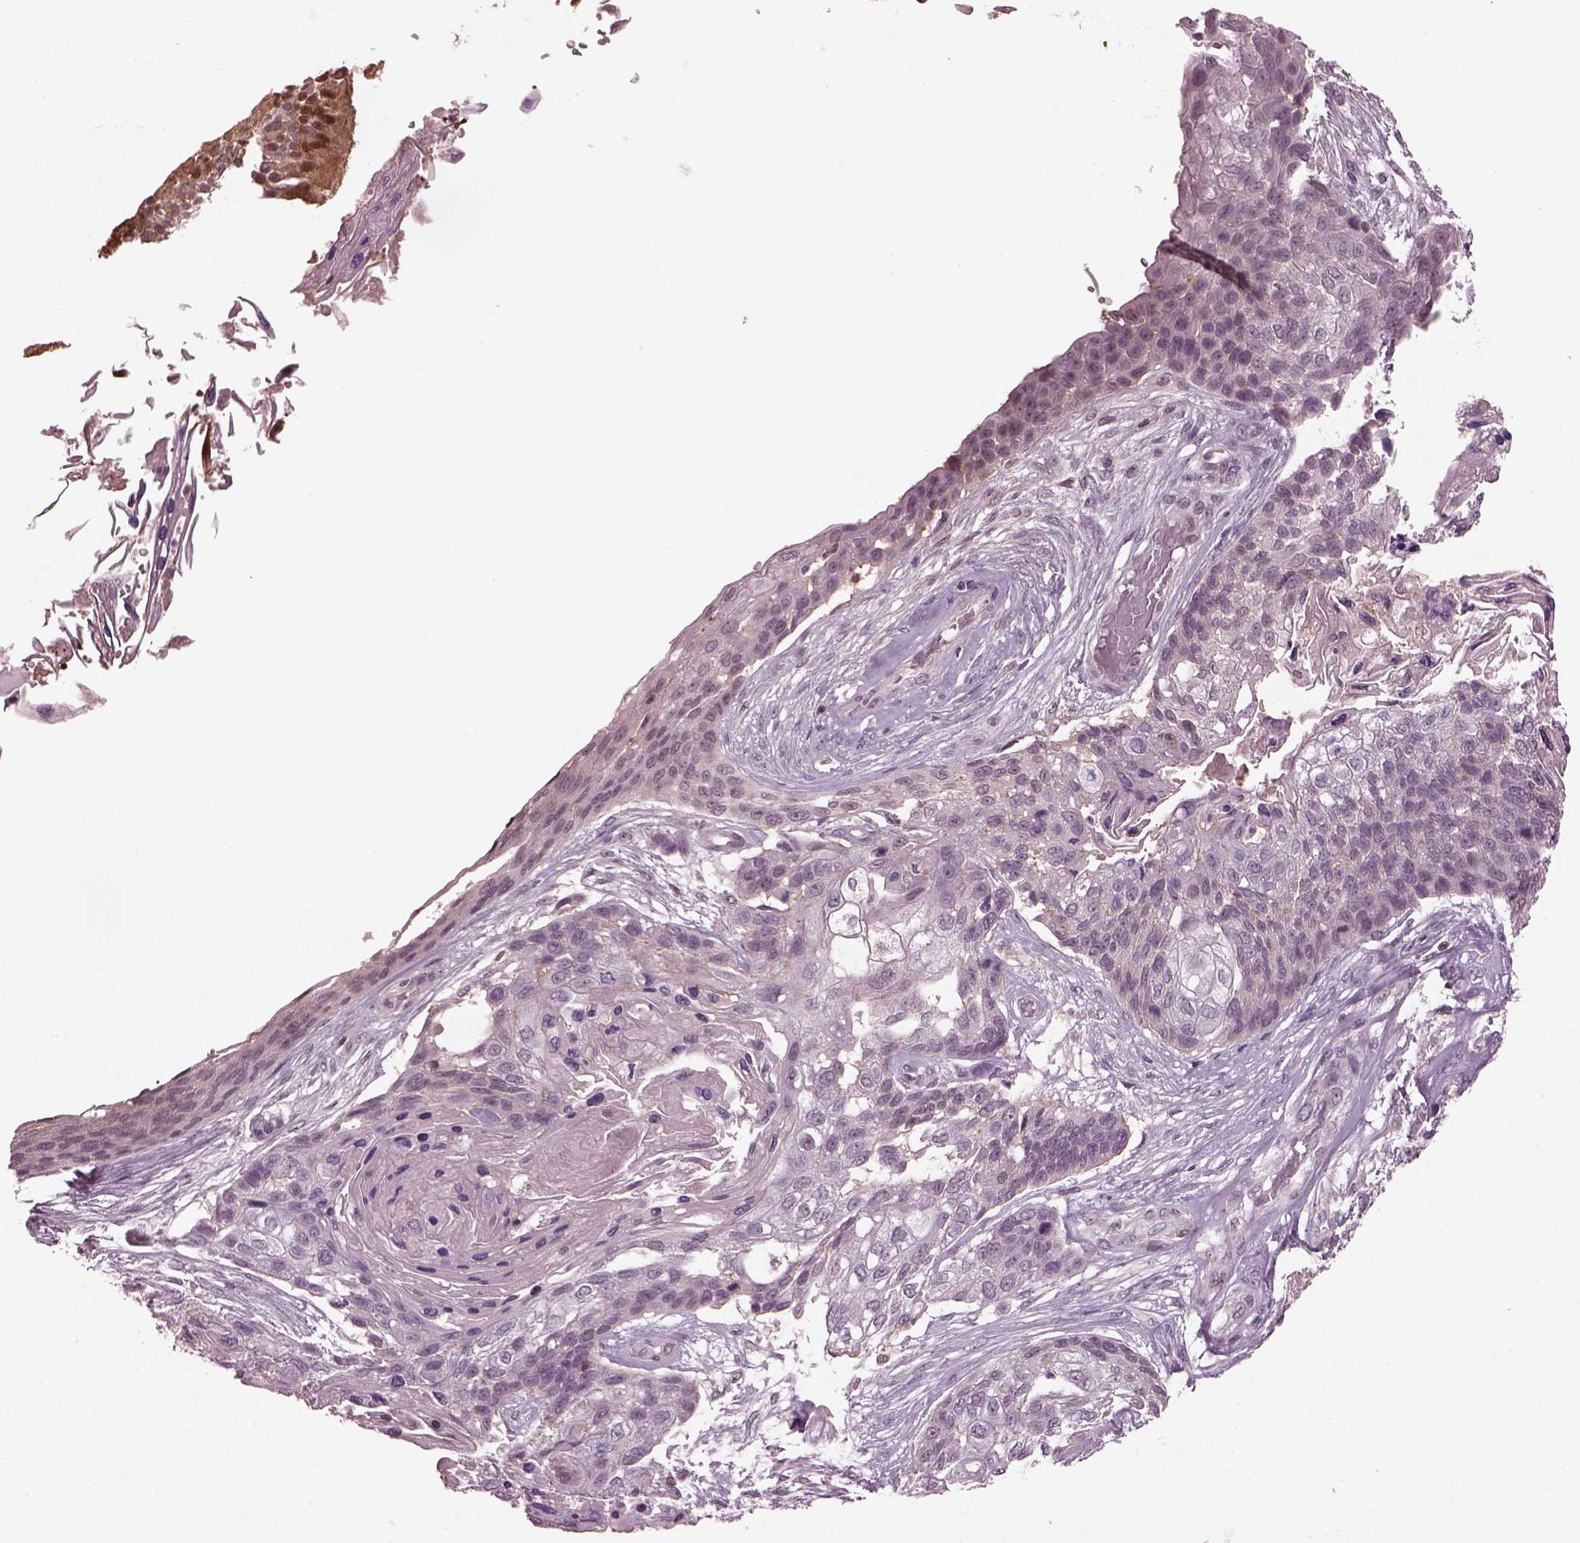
{"staining": {"intensity": "negative", "quantity": "none", "location": "none"}, "tissue": "lung cancer", "cell_type": "Tumor cells", "image_type": "cancer", "snomed": [{"axis": "morphology", "description": "Squamous cell carcinoma, NOS"}, {"axis": "topography", "description": "Lung"}], "caption": "Image shows no significant protein staining in tumor cells of squamous cell carcinoma (lung).", "gene": "SRI", "patient": {"sex": "male", "age": 69}}